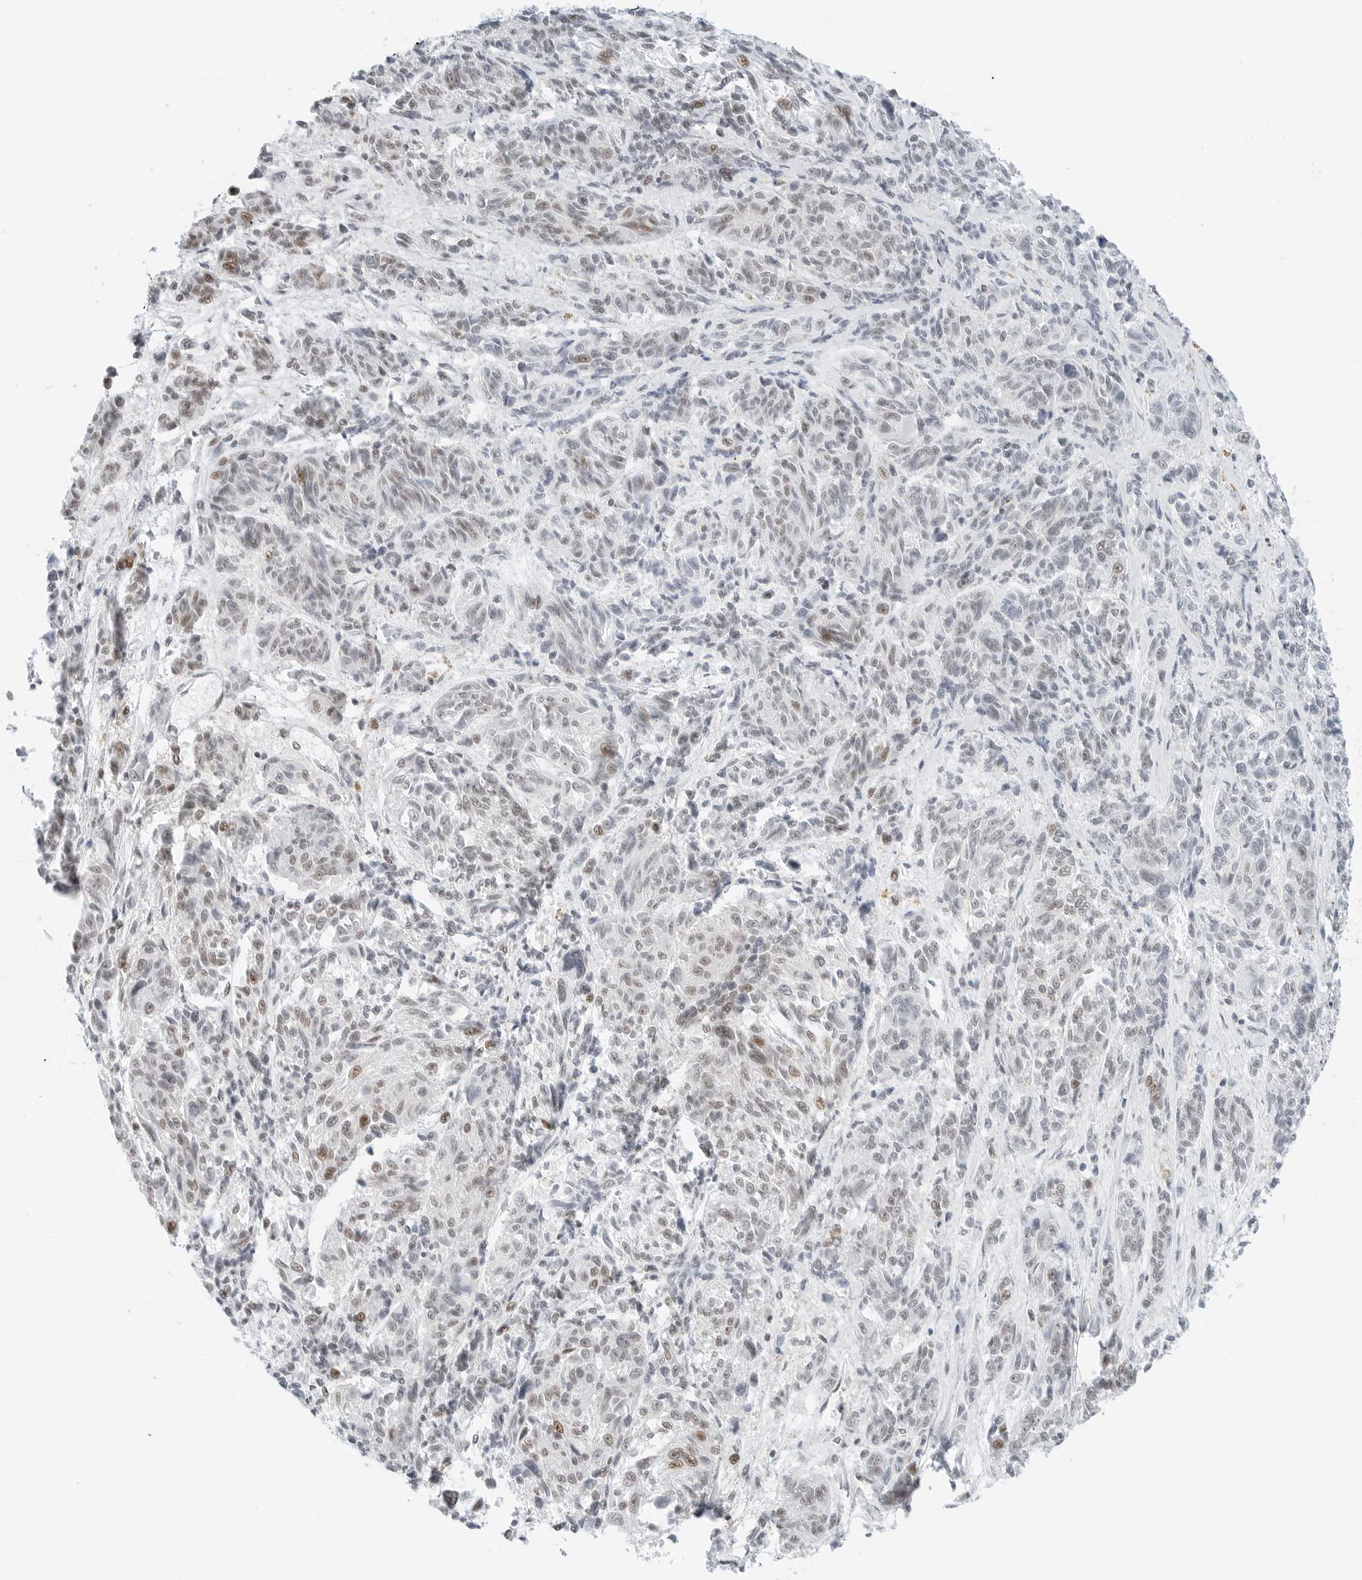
{"staining": {"intensity": "moderate", "quantity": "<25%", "location": "nuclear"}, "tissue": "melanoma", "cell_type": "Tumor cells", "image_type": "cancer", "snomed": [{"axis": "morphology", "description": "Malignant melanoma, NOS"}, {"axis": "topography", "description": "Skin"}], "caption": "Melanoma stained for a protein shows moderate nuclear positivity in tumor cells.", "gene": "CRTC2", "patient": {"sex": "male", "age": 53}}